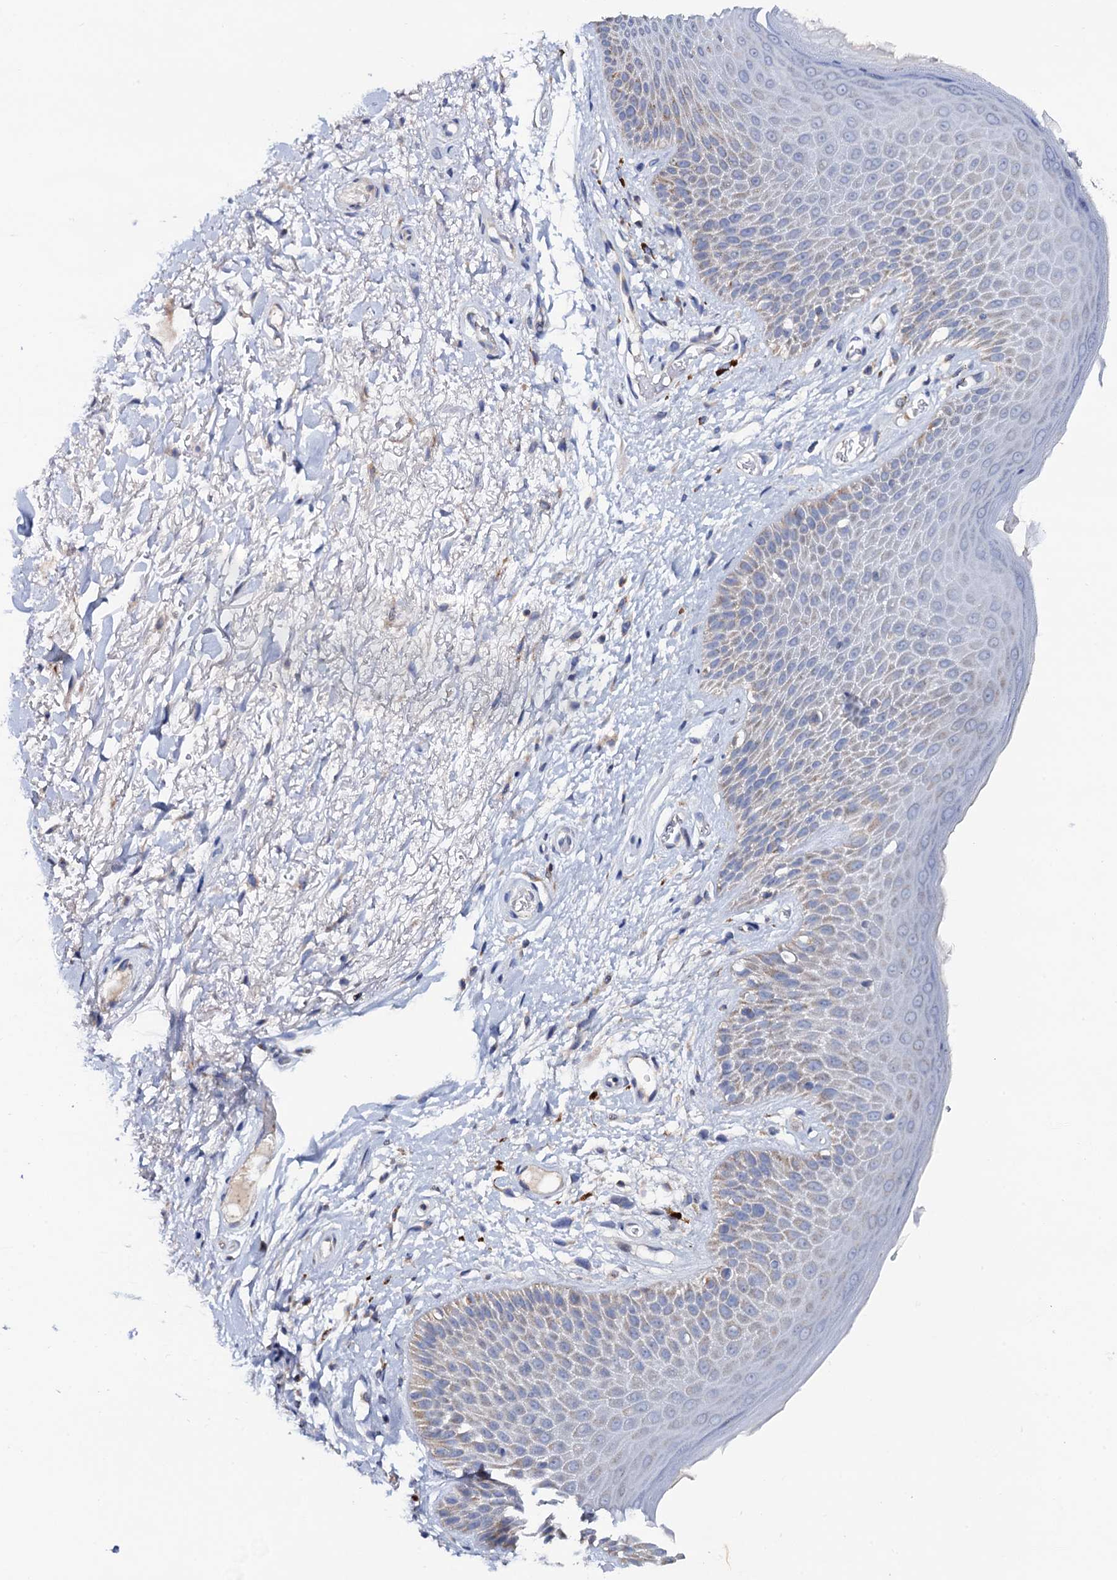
{"staining": {"intensity": "moderate", "quantity": "<25%", "location": "cytoplasmic/membranous"}, "tissue": "skin", "cell_type": "Epidermal cells", "image_type": "normal", "snomed": [{"axis": "morphology", "description": "Normal tissue, NOS"}, {"axis": "topography", "description": "Anal"}], "caption": "A micrograph of human skin stained for a protein exhibits moderate cytoplasmic/membranous brown staining in epidermal cells.", "gene": "MRPL48", "patient": {"sex": "male", "age": 74}}